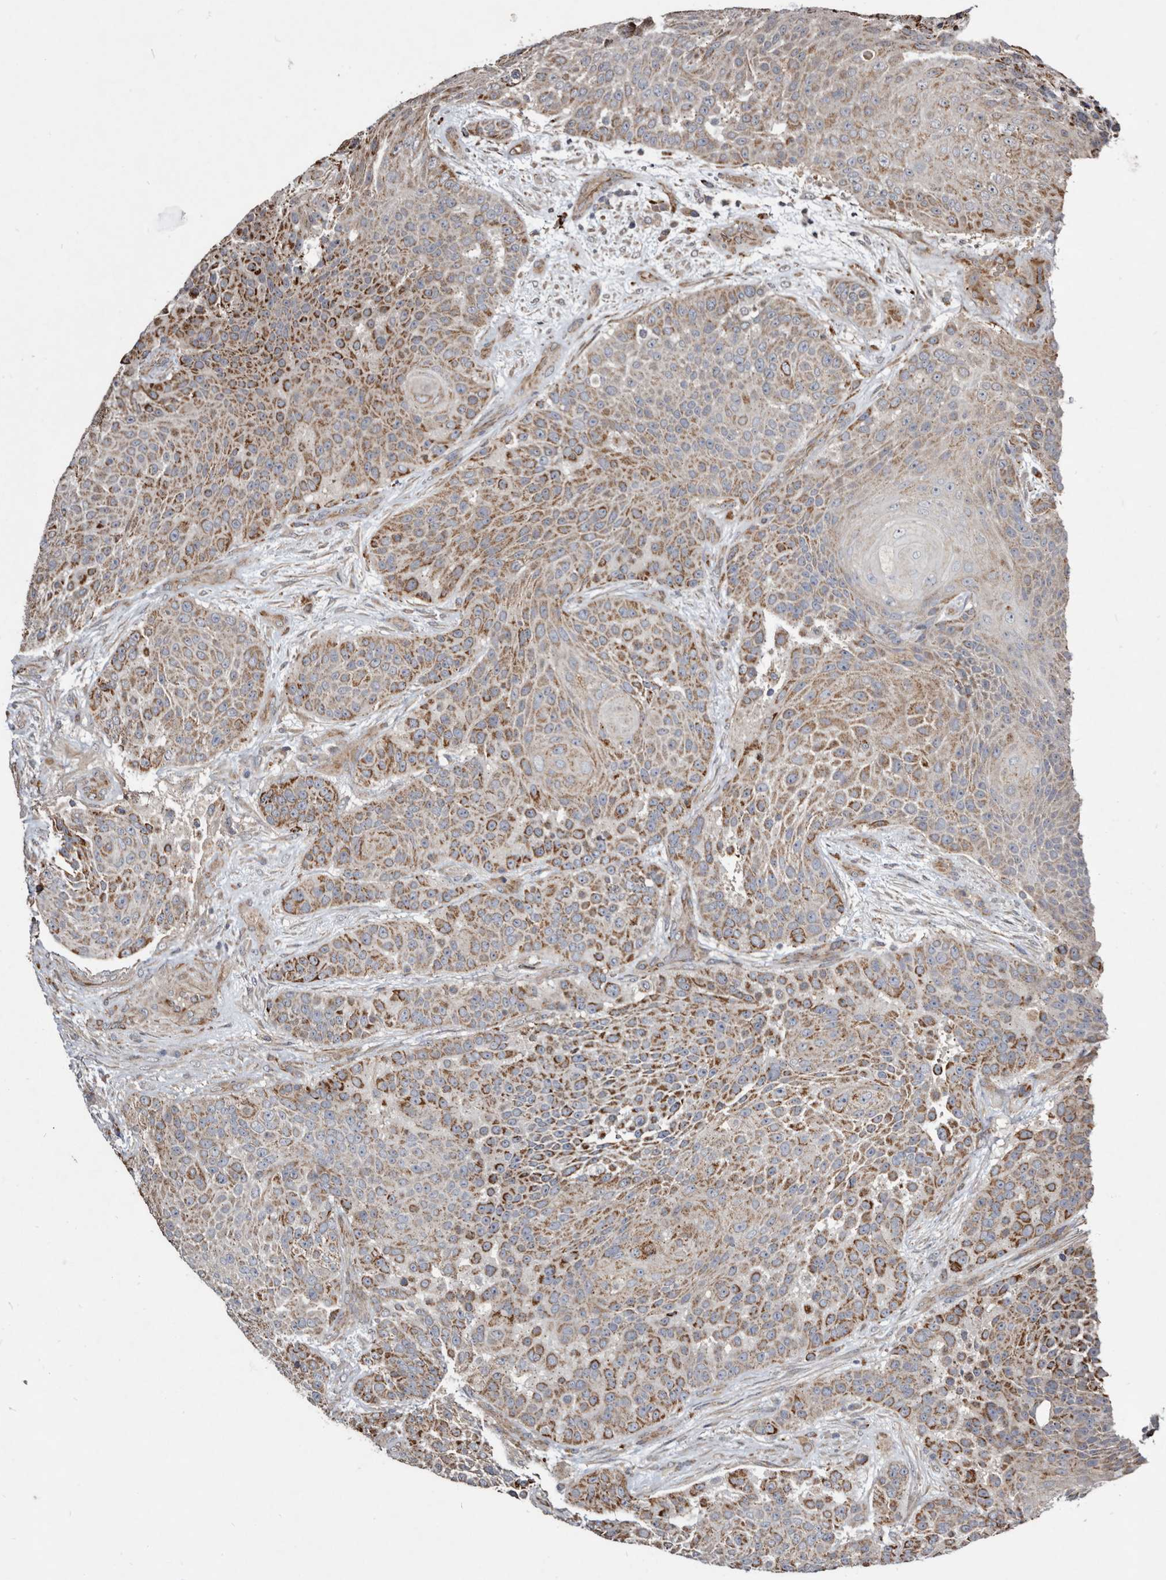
{"staining": {"intensity": "moderate", "quantity": ">75%", "location": "cytoplasmic/membranous"}, "tissue": "urothelial cancer", "cell_type": "Tumor cells", "image_type": "cancer", "snomed": [{"axis": "morphology", "description": "Urothelial carcinoma, High grade"}, {"axis": "topography", "description": "Urinary bladder"}], "caption": "Protein staining by immunohistochemistry displays moderate cytoplasmic/membranous positivity in about >75% of tumor cells in urothelial carcinoma (high-grade).", "gene": "CTSA", "patient": {"sex": "female", "age": 63}}